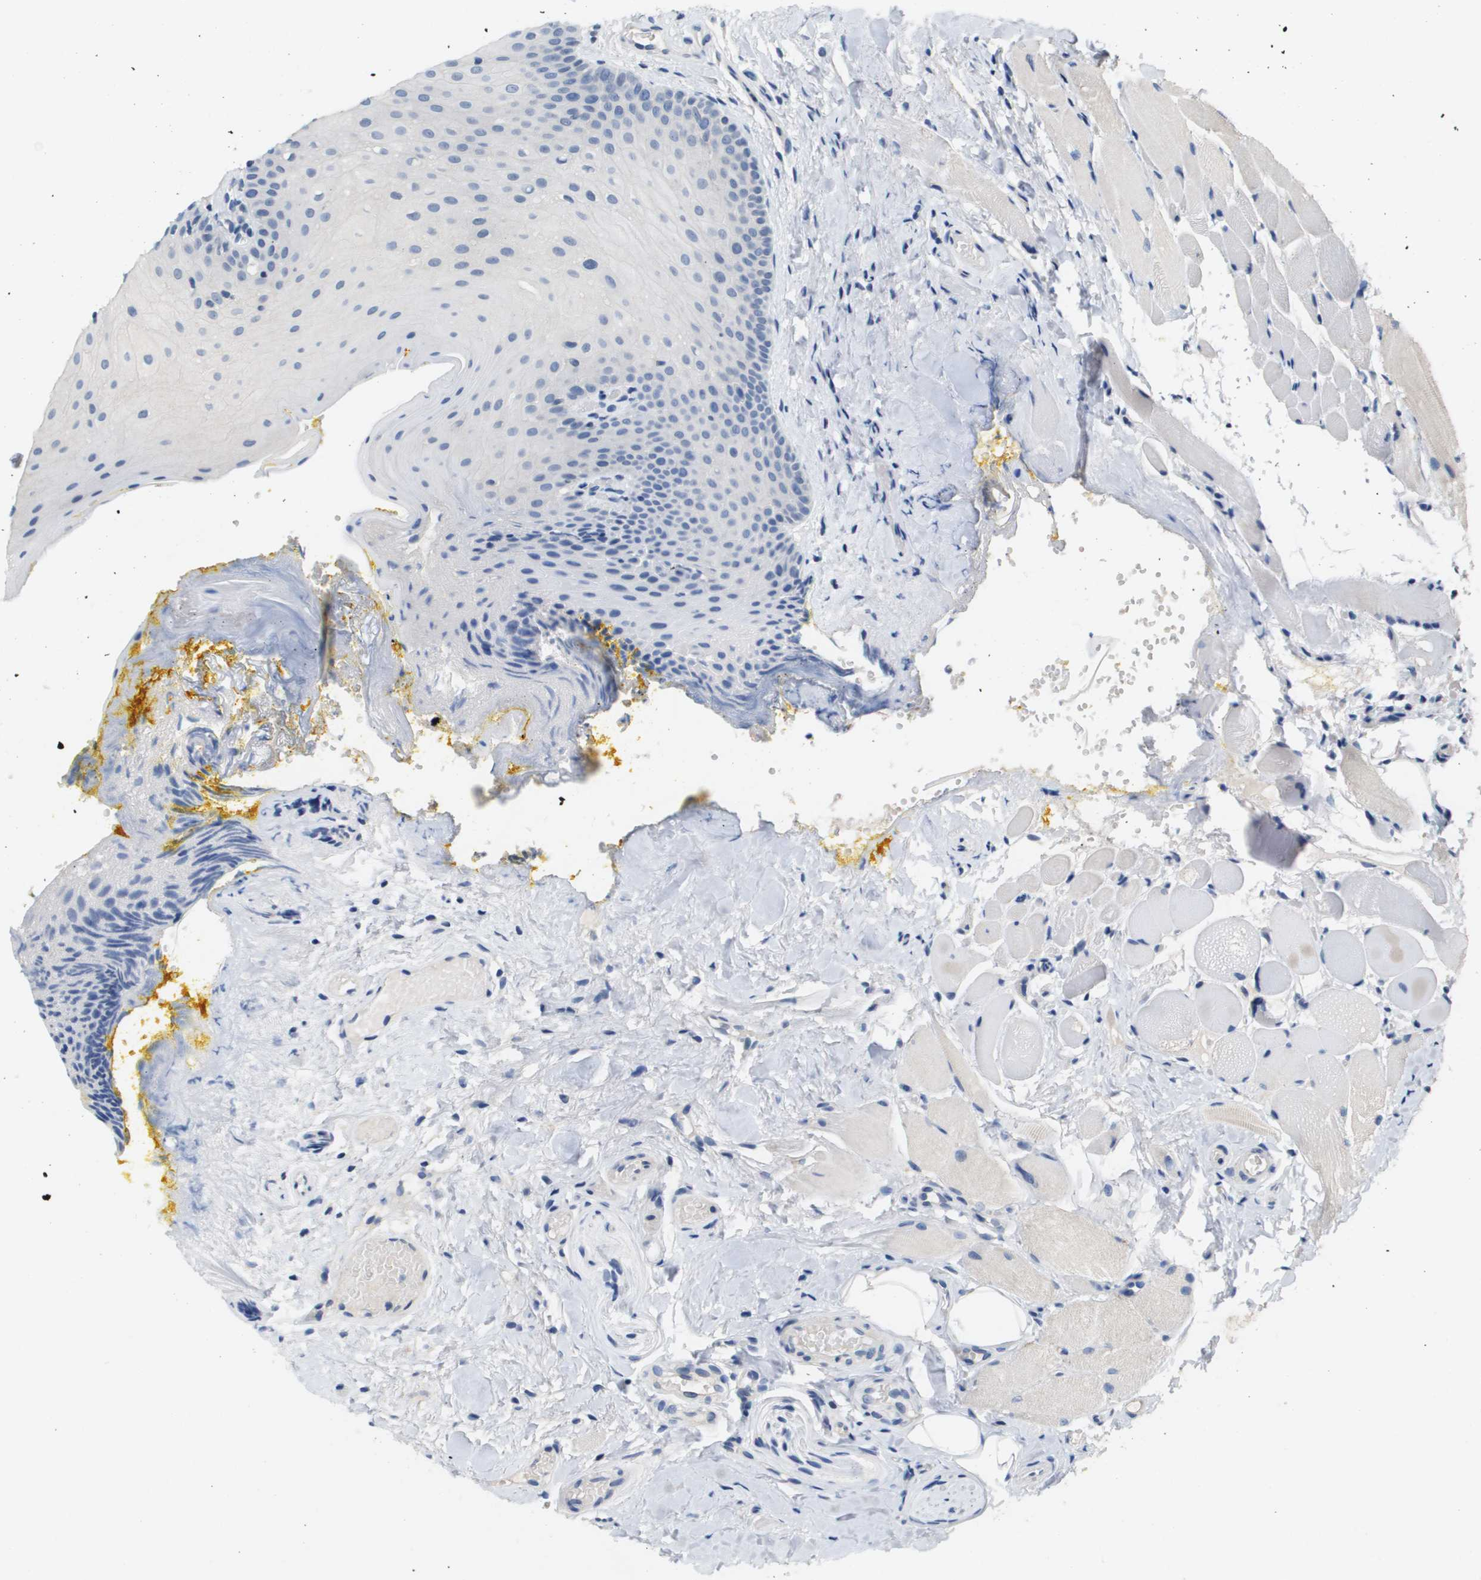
{"staining": {"intensity": "negative", "quantity": "none", "location": "none"}, "tissue": "oral mucosa", "cell_type": "Squamous epithelial cells", "image_type": "normal", "snomed": [{"axis": "morphology", "description": "Normal tissue, NOS"}, {"axis": "topography", "description": "Oral tissue"}], "caption": "Oral mucosa was stained to show a protein in brown. There is no significant staining in squamous epithelial cells.", "gene": "CAPN11", "patient": {"sex": "male", "age": 54}}